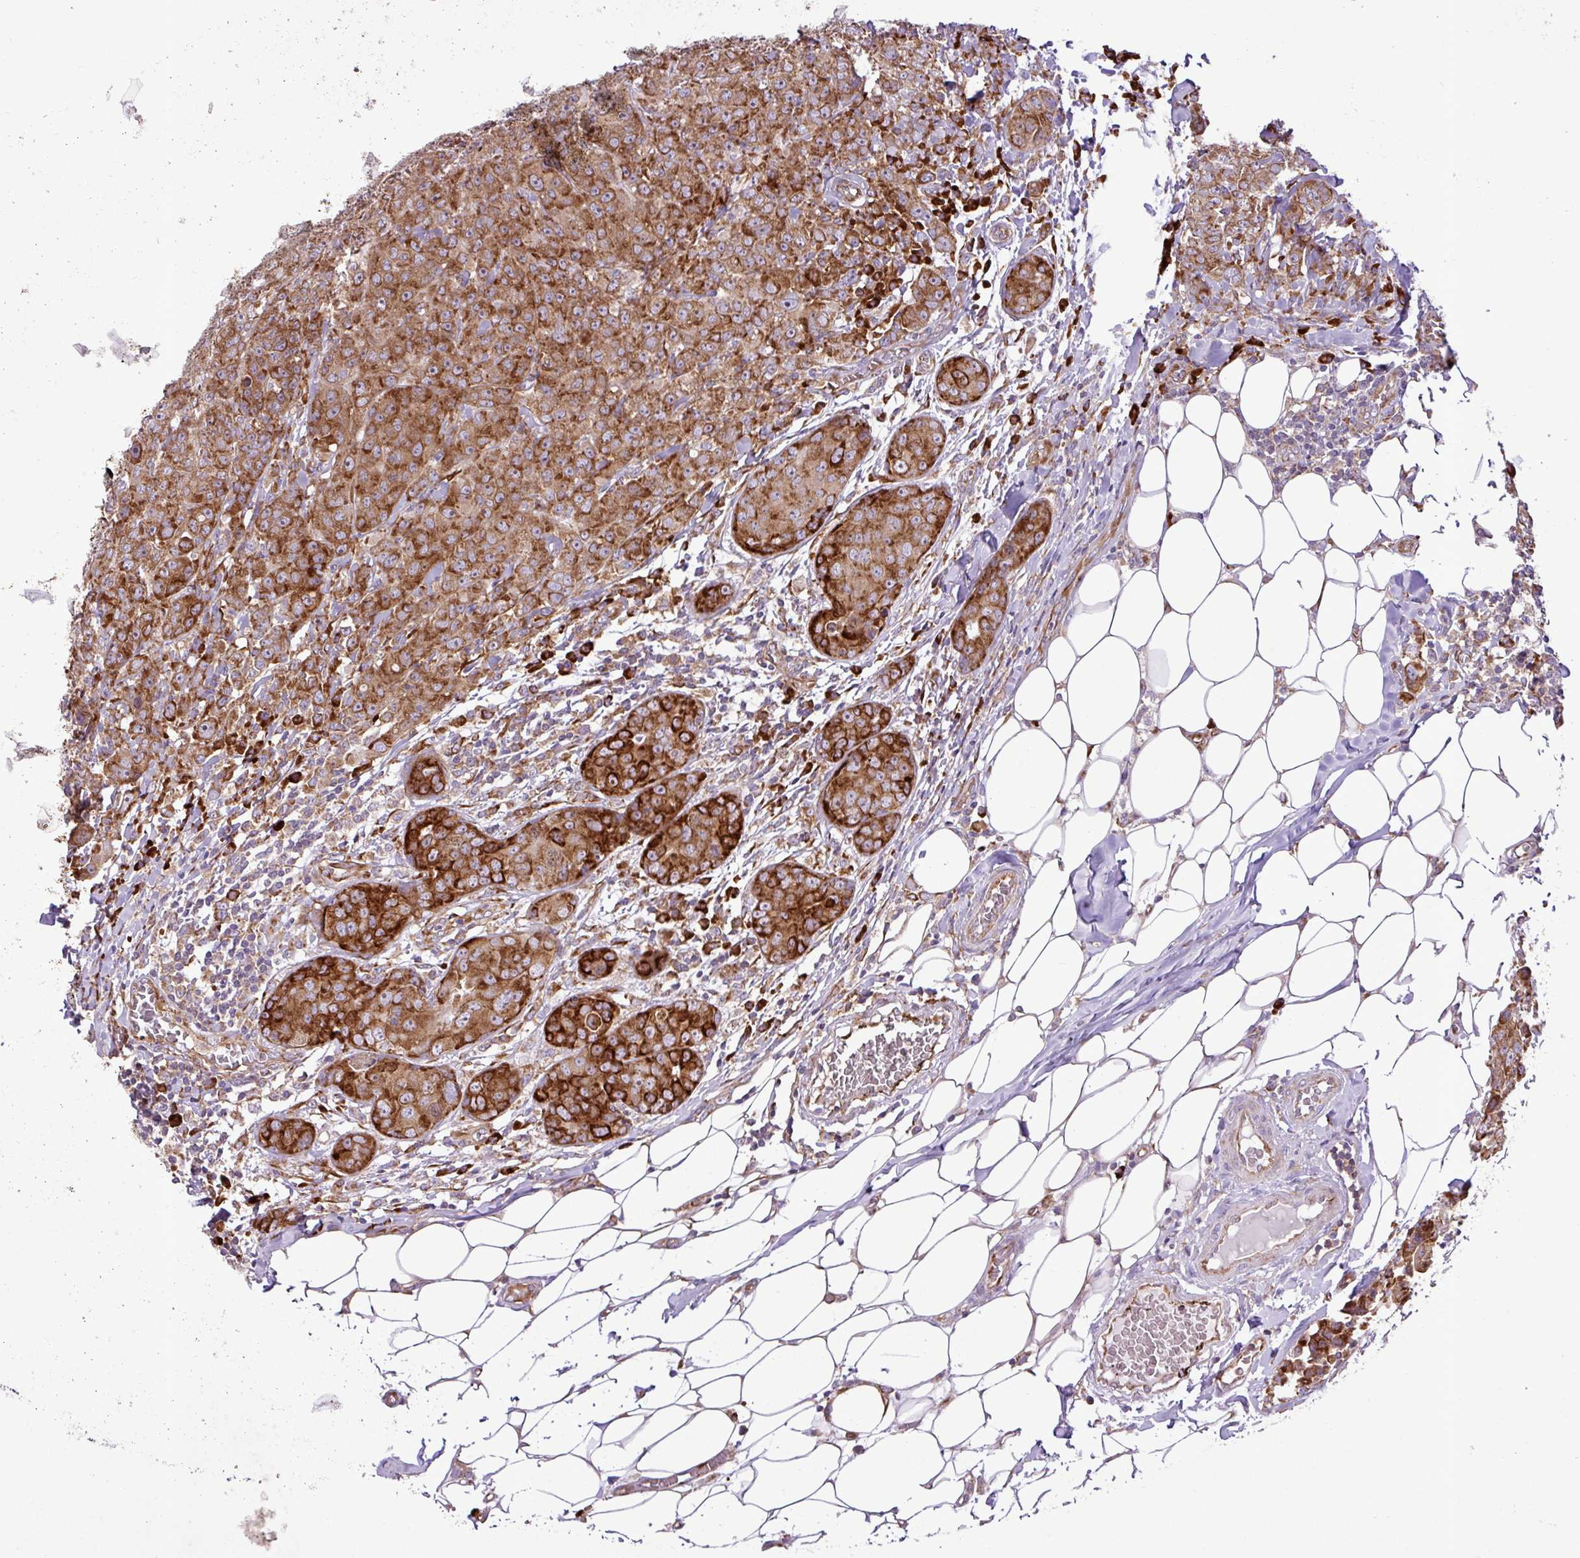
{"staining": {"intensity": "strong", "quantity": ">75%", "location": "cytoplasmic/membranous"}, "tissue": "breast cancer", "cell_type": "Tumor cells", "image_type": "cancer", "snomed": [{"axis": "morphology", "description": "Duct carcinoma"}, {"axis": "topography", "description": "Breast"}], "caption": "DAB (3,3'-diaminobenzidine) immunohistochemical staining of infiltrating ductal carcinoma (breast) reveals strong cytoplasmic/membranous protein expression in about >75% of tumor cells.", "gene": "RPL13", "patient": {"sex": "female", "age": 43}}